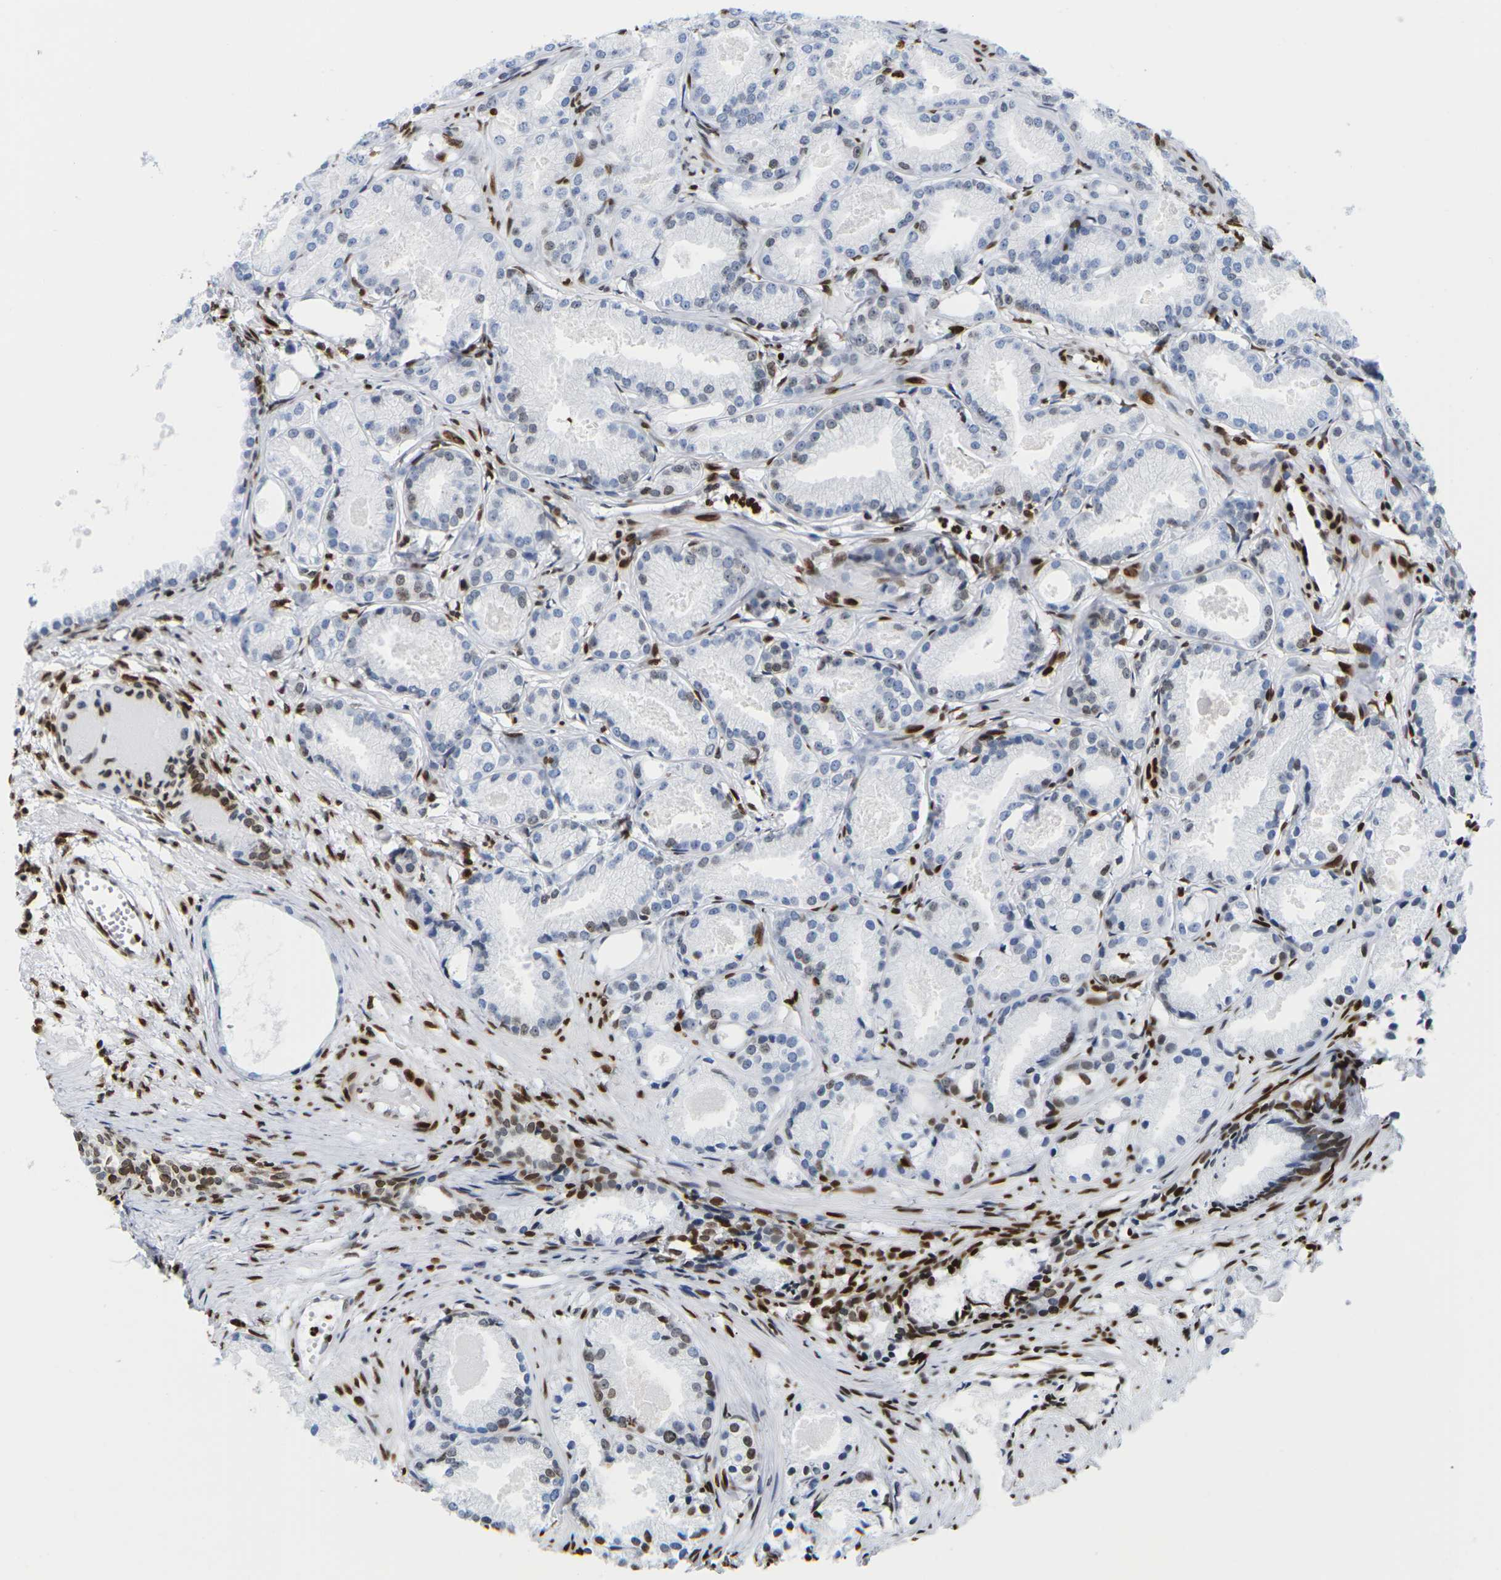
{"staining": {"intensity": "weak", "quantity": "<25%", "location": "nuclear"}, "tissue": "prostate cancer", "cell_type": "Tumor cells", "image_type": "cancer", "snomed": [{"axis": "morphology", "description": "Adenocarcinoma, Low grade"}, {"axis": "topography", "description": "Prostate"}], "caption": "Photomicrograph shows no protein positivity in tumor cells of prostate cancer tissue.", "gene": "H2AC21", "patient": {"sex": "male", "age": 72}}